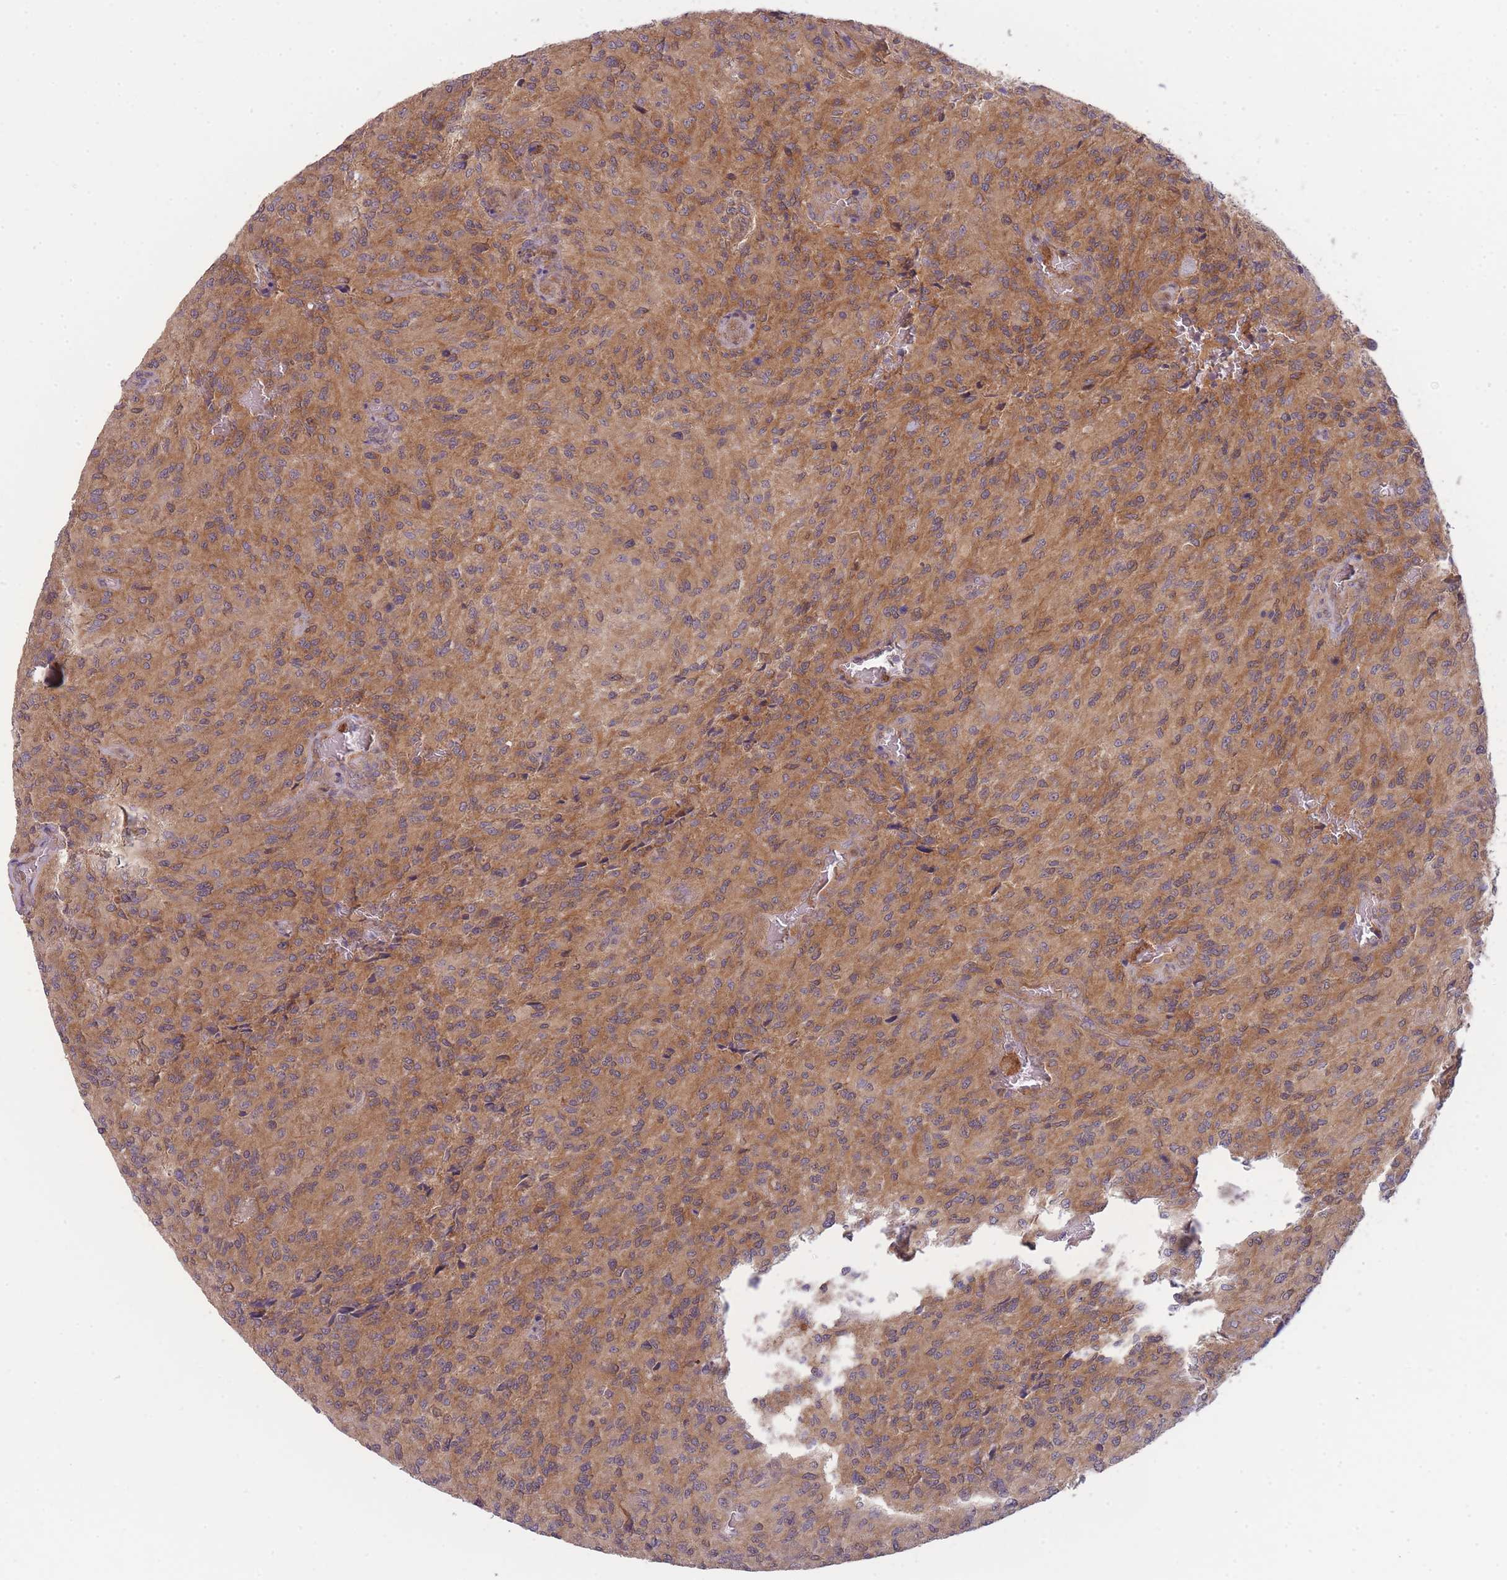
{"staining": {"intensity": "weak", "quantity": ">75%", "location": "cytoplasmic/membranous"}, "tissue": "glioma", "cell_type": "Tumor cells", "image_type": "cancer", "snomed": [{"axis": "morphology", "description": "Normal tissue, NOS"}, {"axis": "morphology", "description": "Glioma, malignant, High grade"}, {"axis": "topography", "description": "Cerebral cortex"}], "caption": "Immunohistochemical staining of glioma displays low levels of weak cytoplasmic/membranous protein positivity in approximately >75% of tumor cells.", "gene": "PFDN6", "patient": {"sex": "male", "age": 56}}